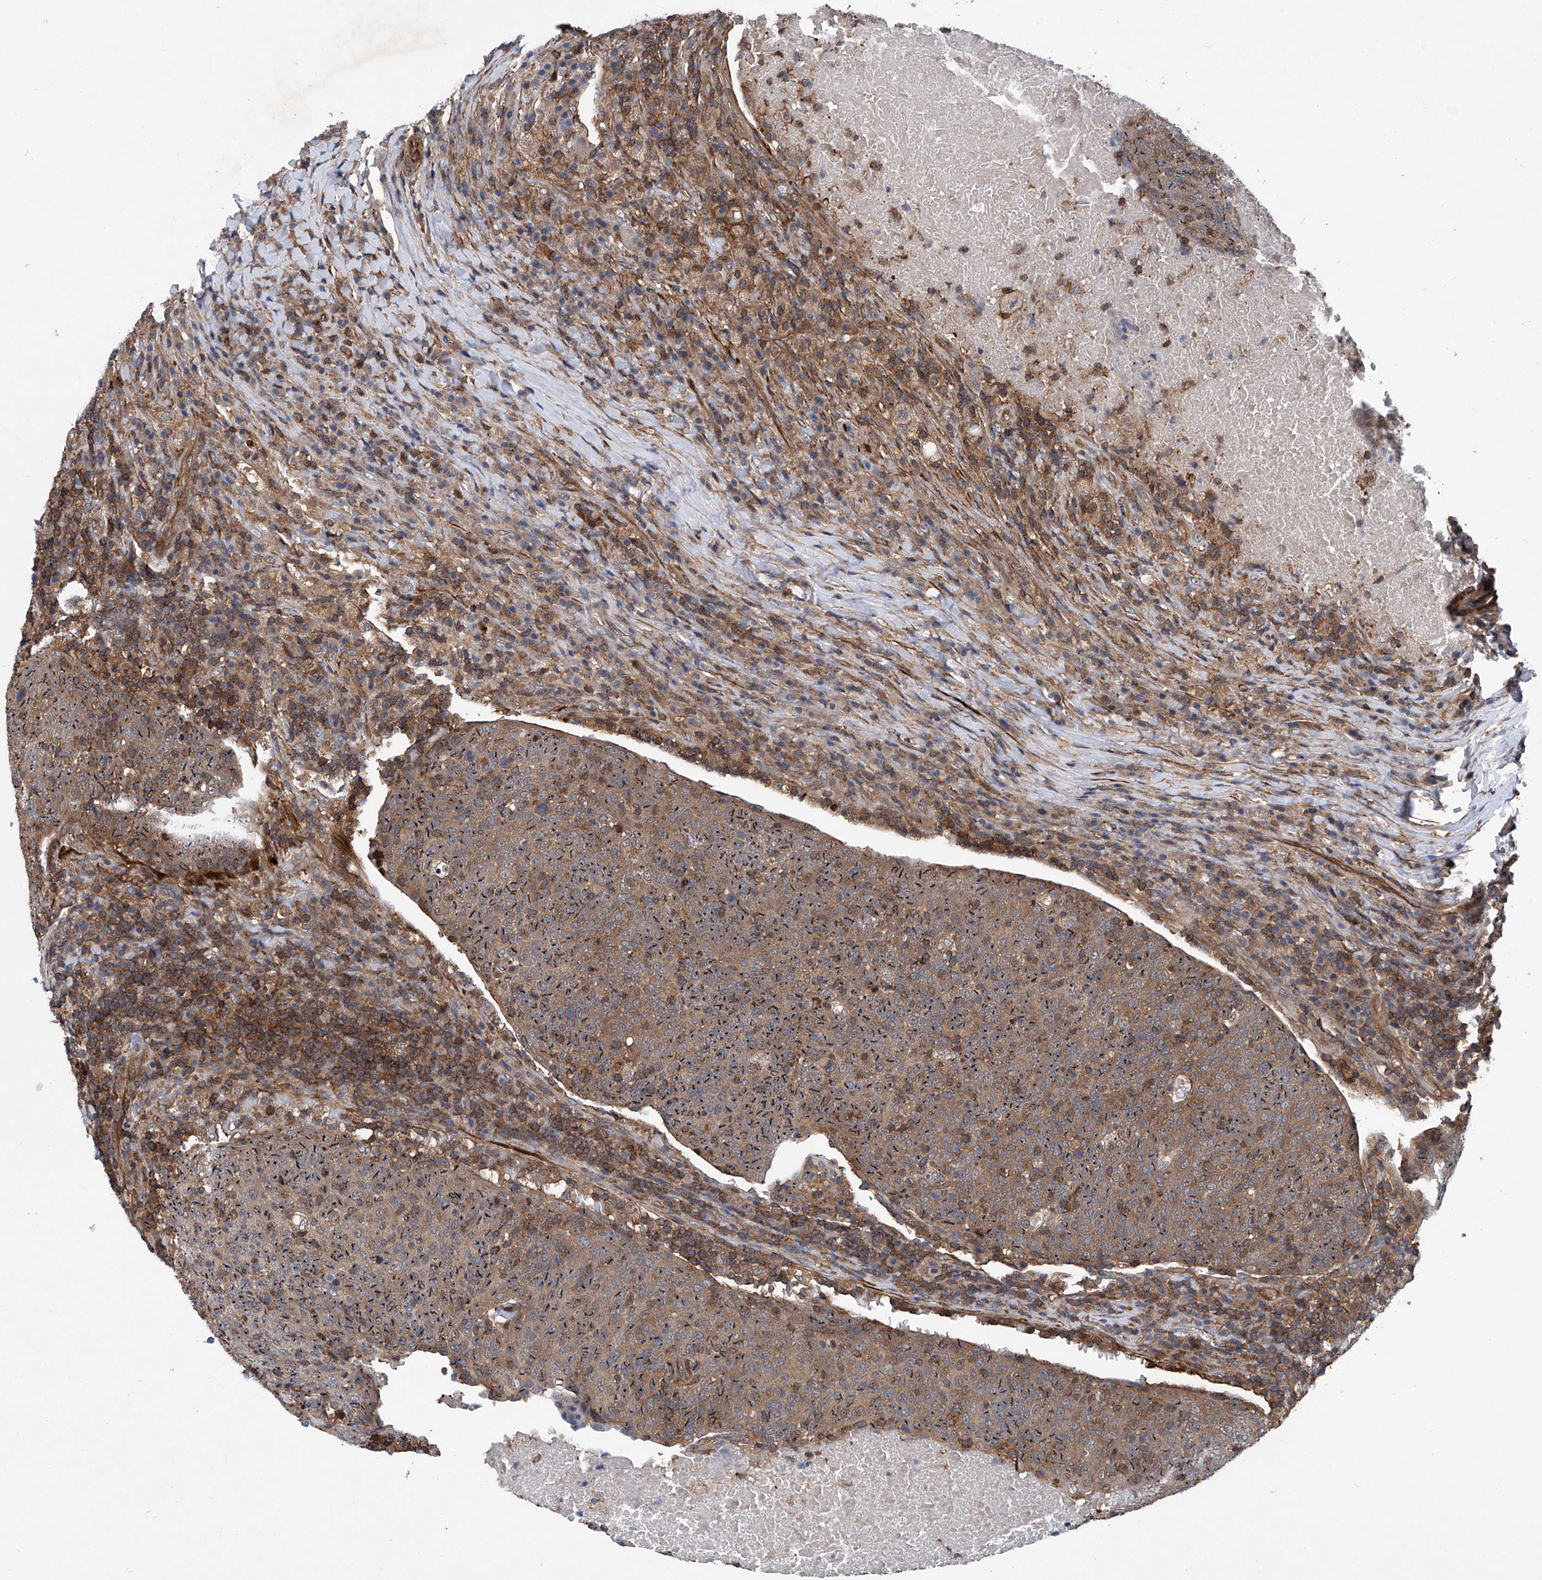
{"staining": {"intensity": "moderate", "quantity": ">75%", "location": "cytoplasmic/membranous"}, "tissue": "head and neck cancer", "cell_type": "Tumor cells", "image_type": "cancer", "snomed": [{"axis": "morphology", "description": "Squamous cell carcinoma, NOS"}, {"axis": "morphology", "description": "Squamous cell carcinoma, metastatic, NOS"}, {"axis": "topography", "description": "Lymph node"}, {"axis": "topography", "description": "Head-Neck"}], "caption": "Immunohistochemical staining of head and neck cancer (squamous cell carcinoma) displays moderate cytoplasmic/membranous protein expression in about >75% of tumor cells.", "gene": "NT5C3A", "patient": {"sex": "male", "age": 62}}